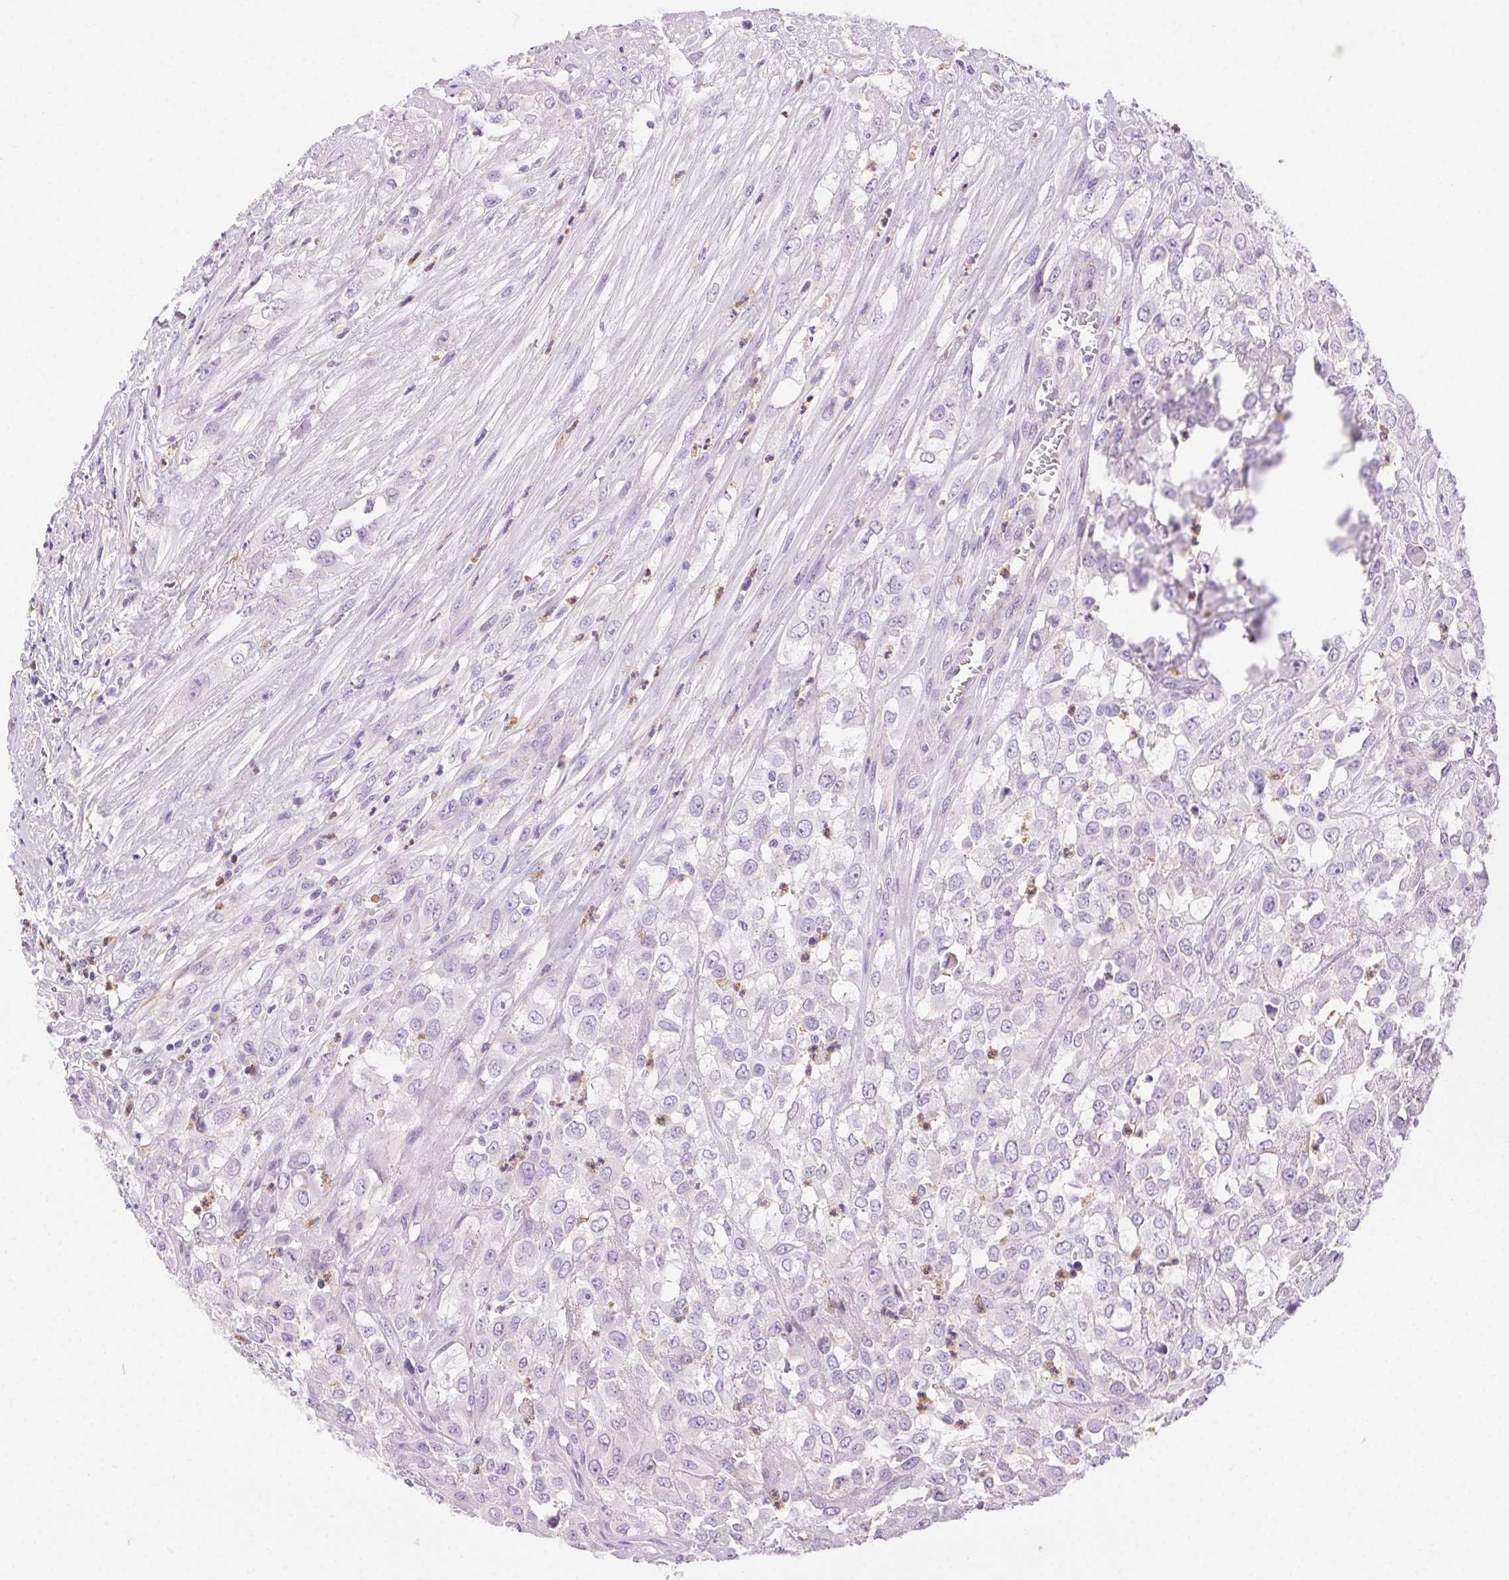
{"staining": {"intensity": "negative", "quantity": "none", "location": "none"}, "tissue": "urothelial cancer", "cell_type": "Tumor cells", "image_type": "cancer", "snomed": [{"axis": "morphology", "description": "Urothelial carcinoma, High grade"}, {"axis": "topography", "description": "Urinary bladder"}], "caption": "Tumor cells show no significant positivity in urothelial carcinoma (high-grade).", "gene": "SHCBP1L", "patient": {"sex": "male", "age": 67}}